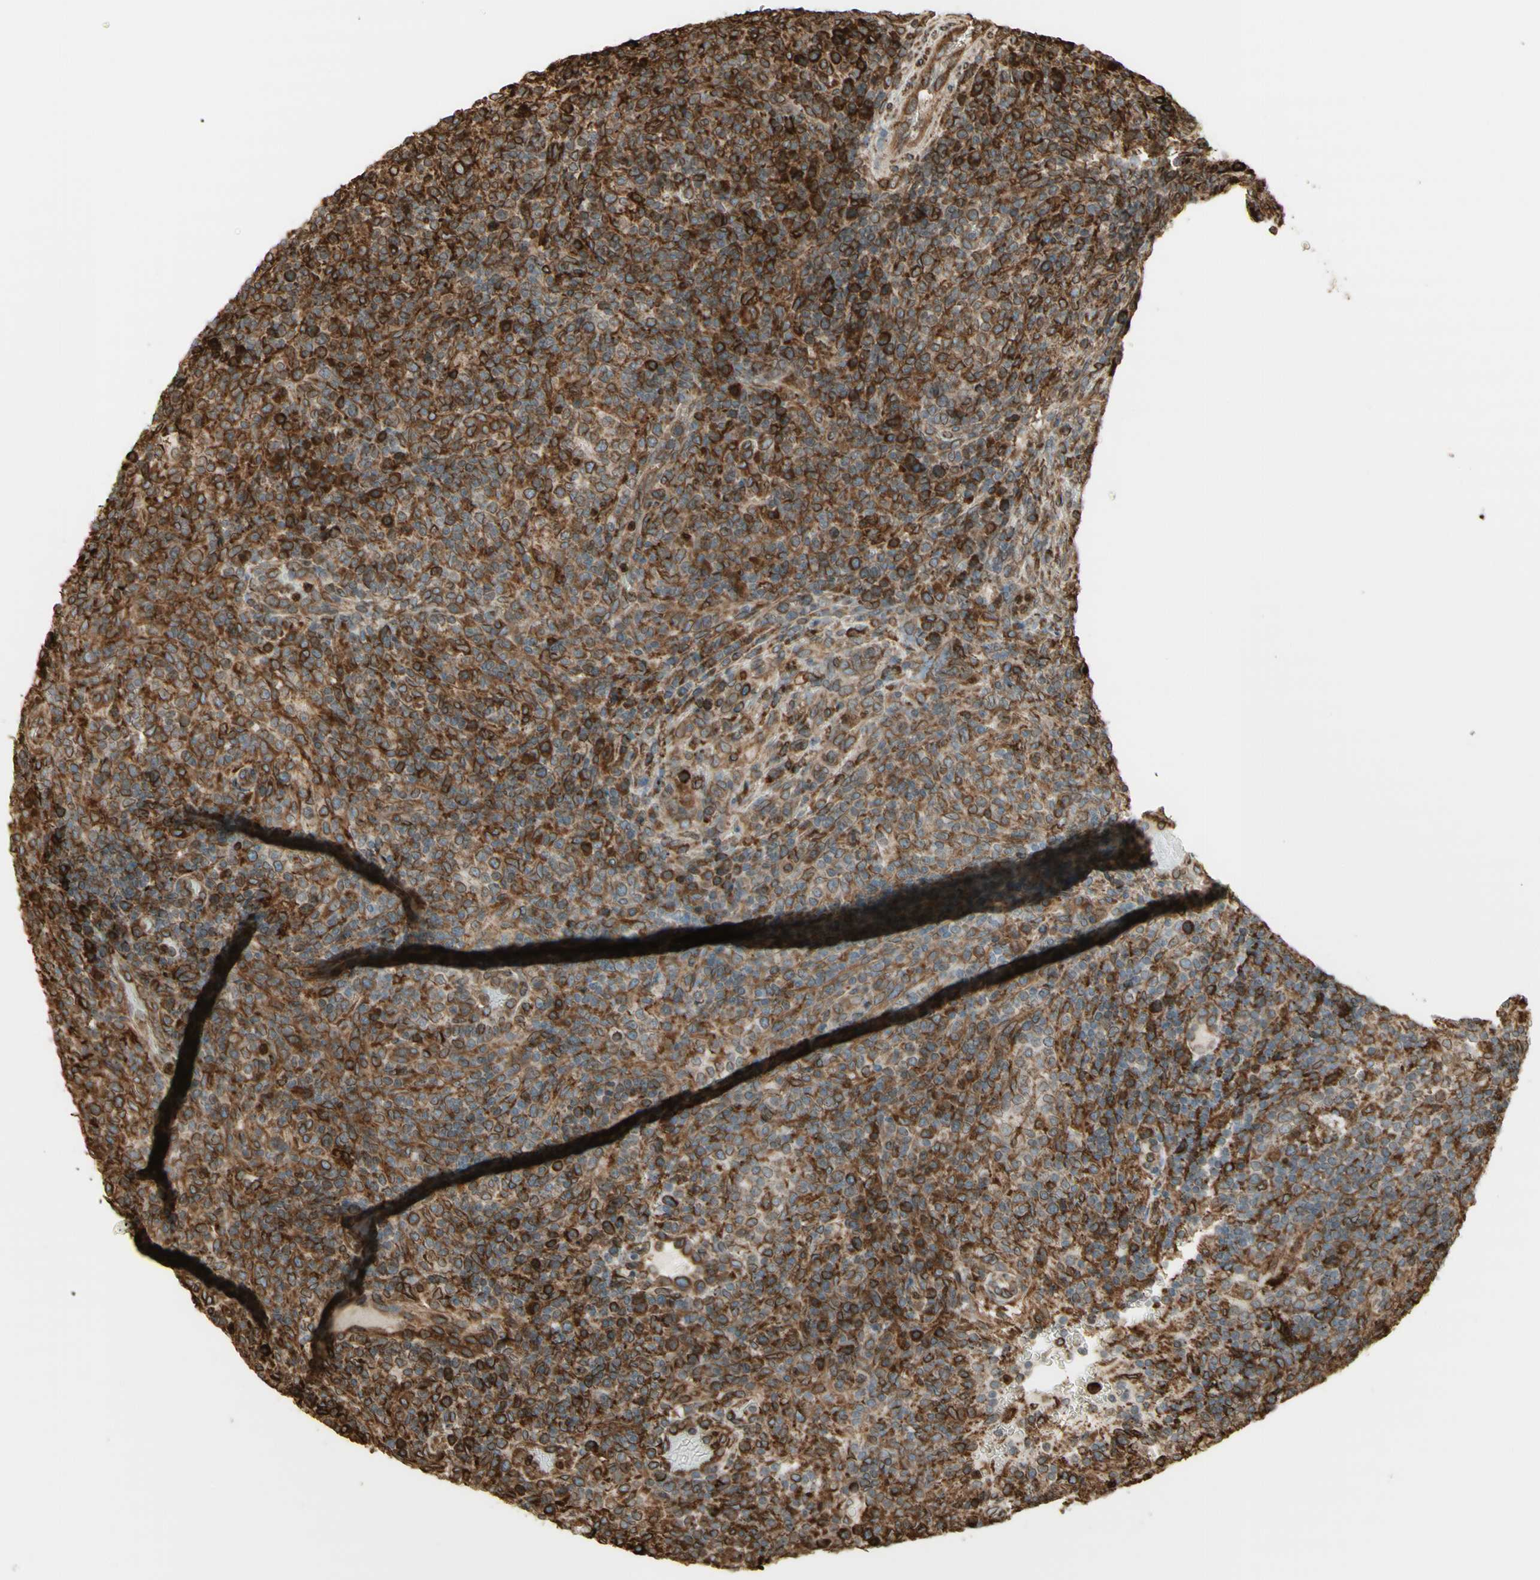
{"staining": {"intensity": "moderate", "quantity": "25%-75%", "location": "cytoplasmic/membranous"}, "tissue": "lymphoma", "cell_type": "Tumor cells", "image_type": "cancer", "snomed": [{"axis": "morphology", "description": "Malignant lymphoma, non-Hodgkin's type, High grade"}, {"axis": "topography", "description": "Lymph node"}], "caption": "Human malignant lymphoma, non-Hodgkin's type (high-grade) stained with a brown dye exhibits moderate cytoplasmic/membranous positive positivity in approximately 25%-75% of tumor cells.", "gene": "CANX", "patient": {"sex": "female", "age": 76}}